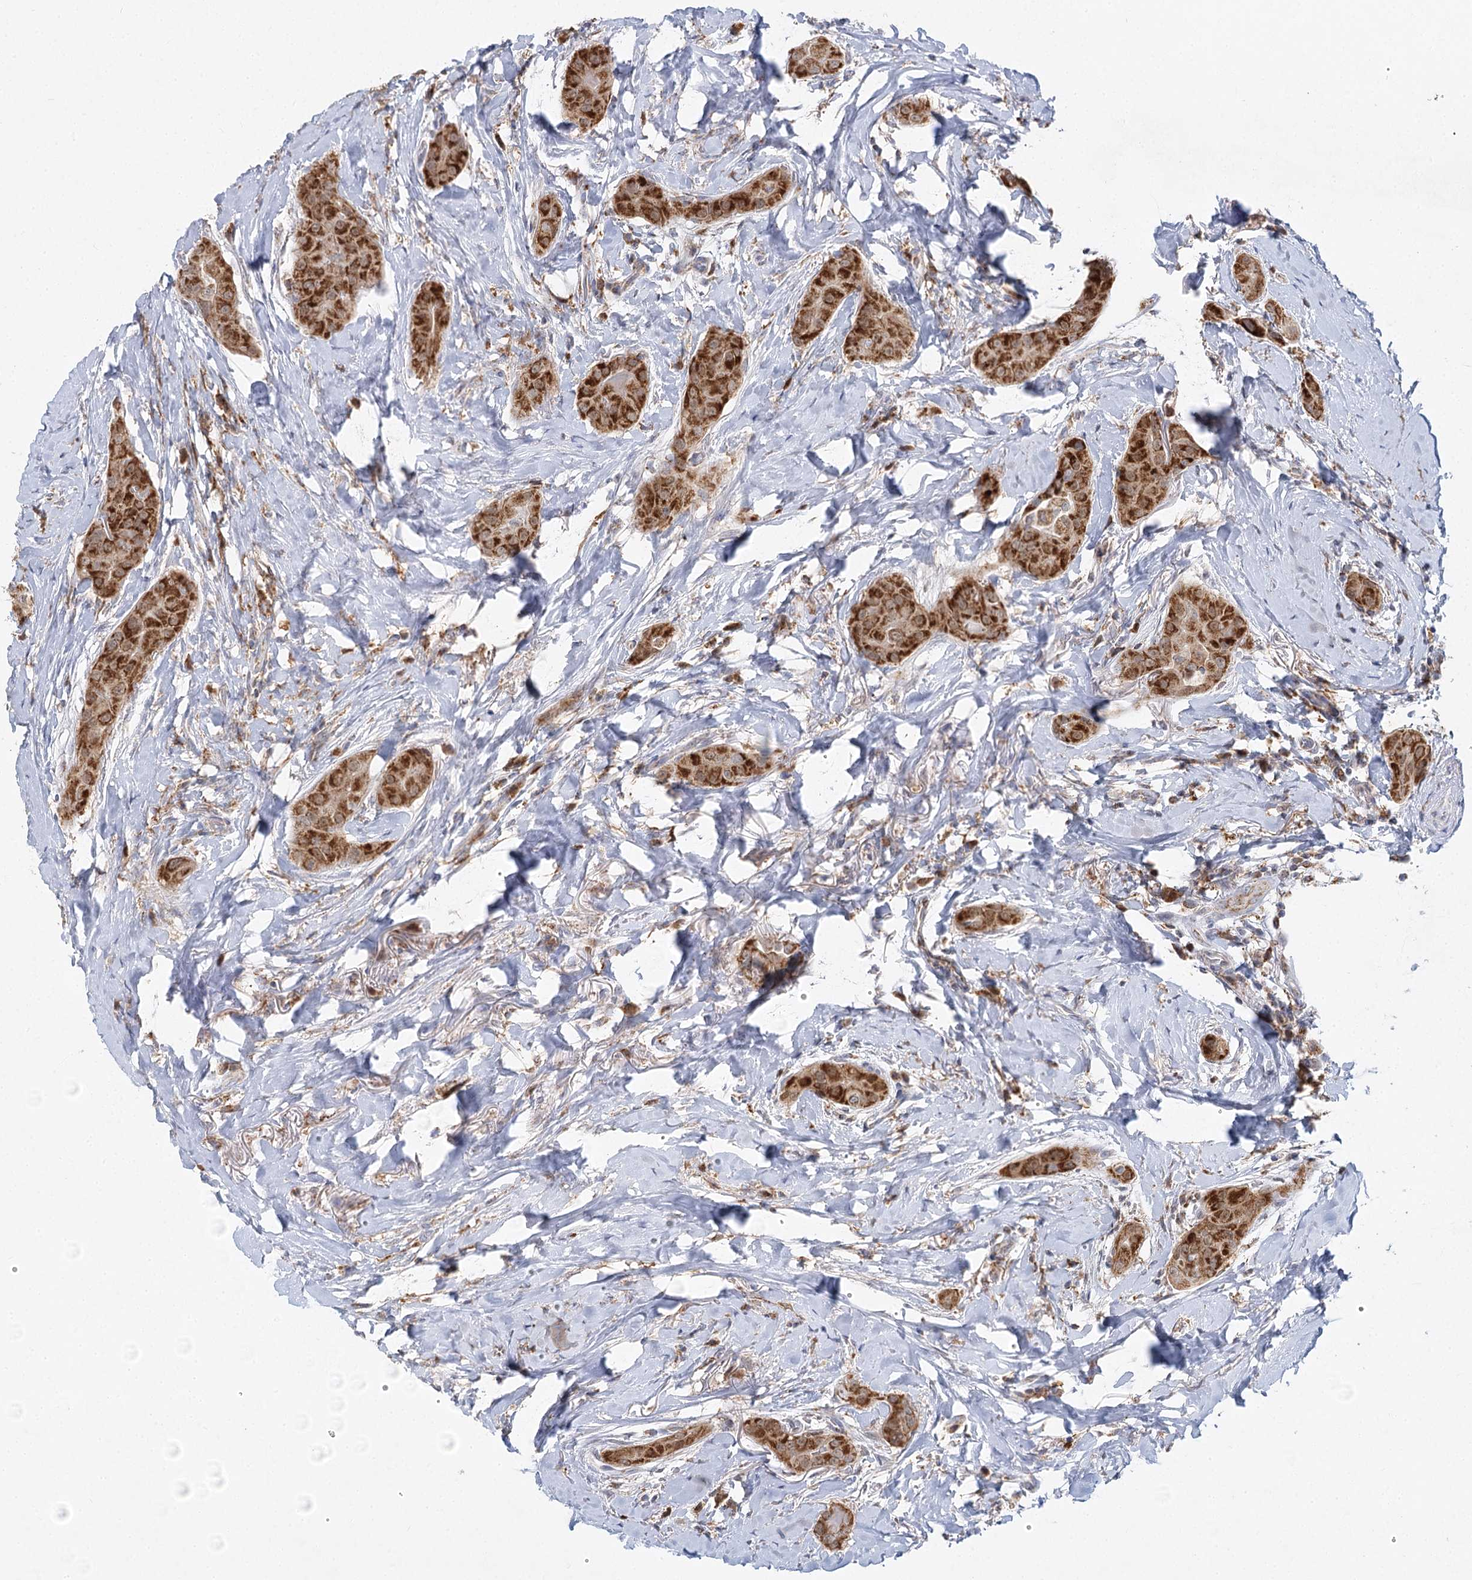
{"staining": {"intensity": "strong", "quantity": ">75%", "location": "cytoplasmic/membranous"}, "tissue": "thyroid cancer", "cell_type": "Tumor cells", "image_type": "cancer", "snomed": [{"axis": "morphology", "description": "Papillary adenocarcinoma, NOS"}, {"axis": "topography", "description": "Thyroid gland"}], "caption": "Immunohistochemistry (IHC) (DAB (3,3'-diaminobenzidine)) staining of thyroid papillary adenocarcinoma demonstrates strong cytoplasmic/membranous protein staining in approximately >75% of tumor cells. The staining is performed using DAB brown chromogen to label protein expression. The nuclei are counter-stained blue using hematoxylin.", "gene": "TAS1R1", "patient": {"sex": "male", "age": 33}}